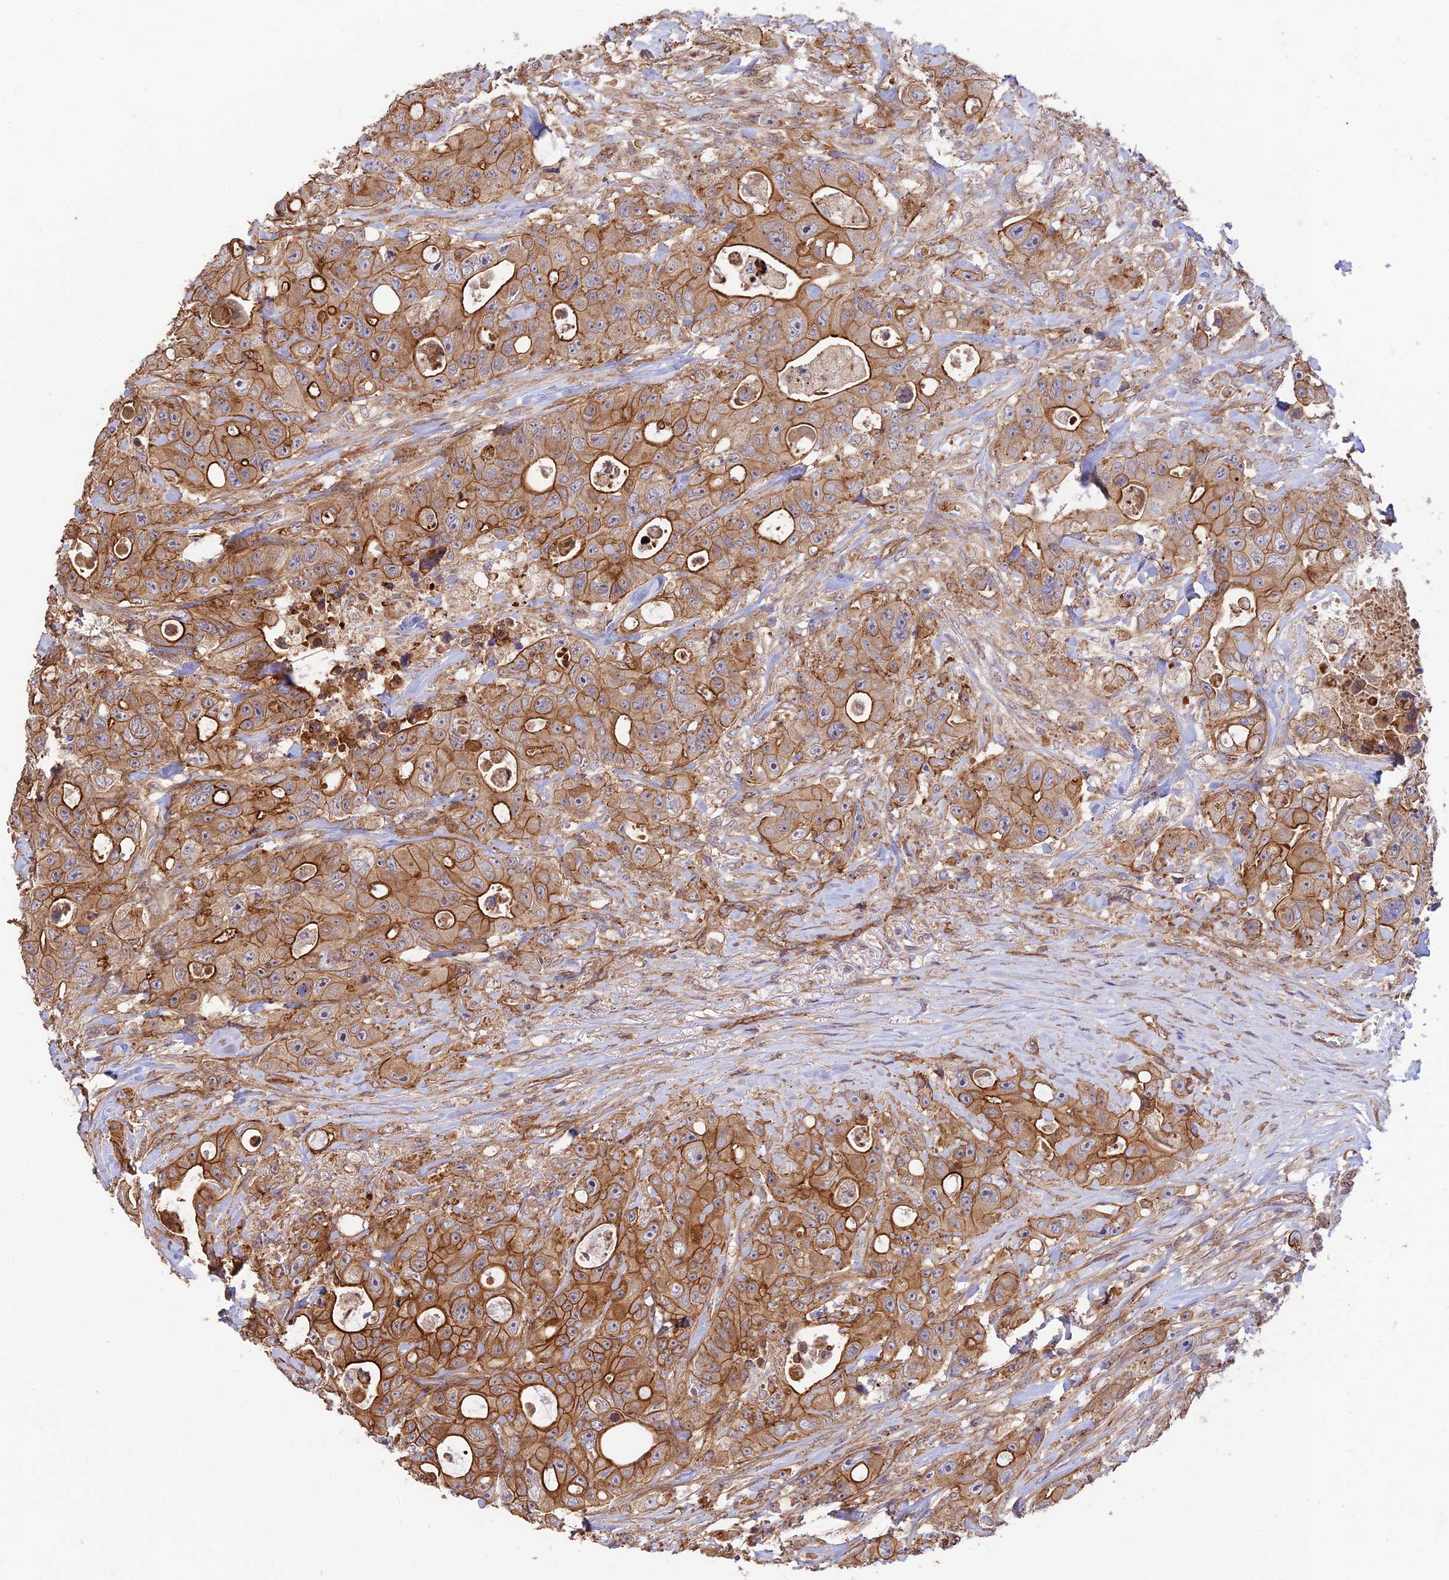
{"staining": {"intensity": "strong", "quantity": ">75%", "location": "cytoplasmic/membranous"}, "tissue": "colorectal cancer", "cell_type": "Tumor cells", "image_type": "cancer", "snomed": [{"axis": "morphology", "description": "Adenocarcinoma, NOS"}, {"axis": "topography", "description": "Colon"}], "caption": "Immunohistochemistry of human colorectal cancer exhibits high levels of strong cytoplasmic/membranous expression in approximately >75% of tumor cells. (DAB (3,3'-diaminobenzidine) = brown stain, brightfield microscopy at high magnification).", "gene": "HOMER2", "patient": {"sex": "female", "age": 46}}